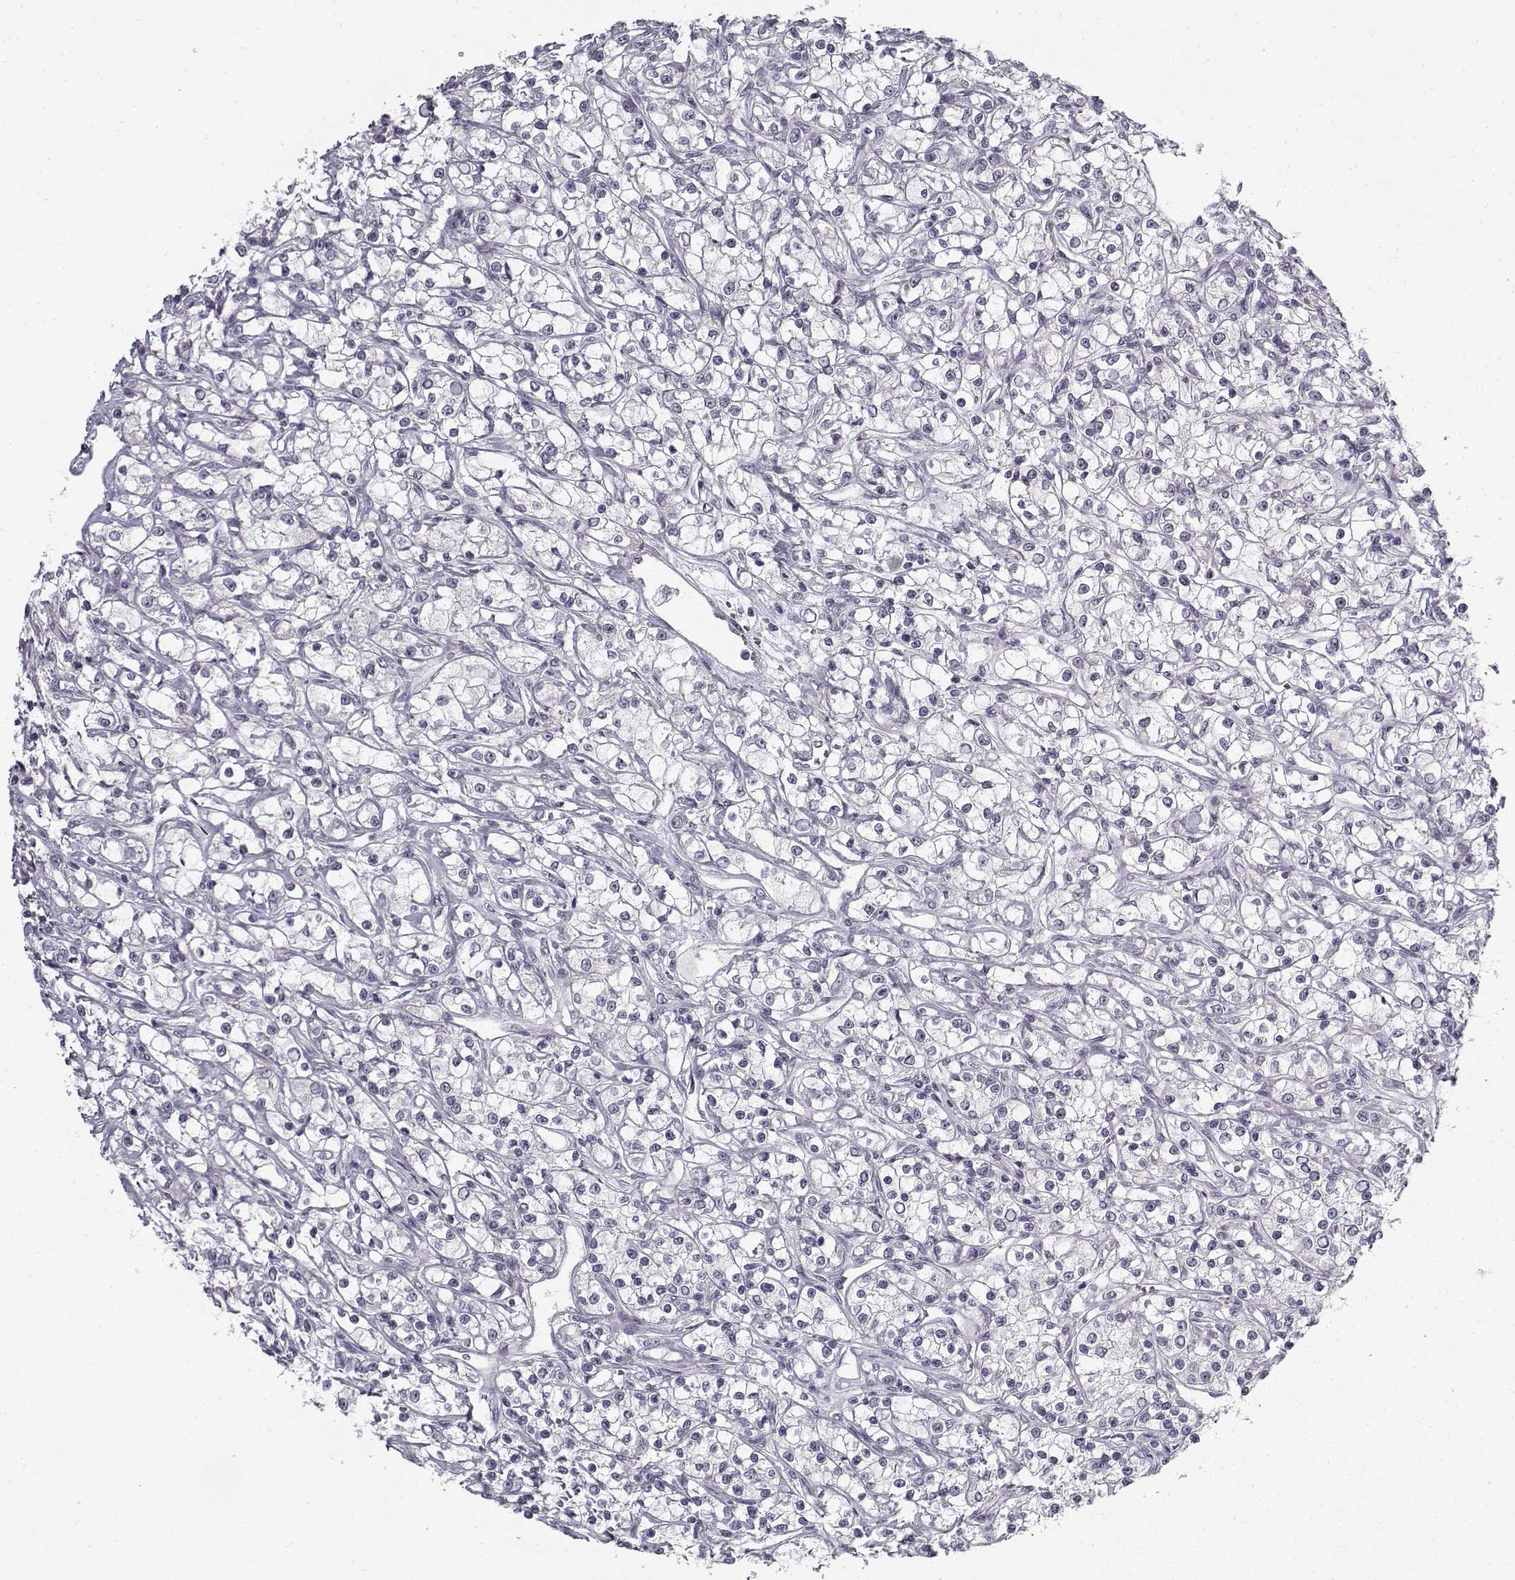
{"staining": {"intensity": "negative", "quantity": "none", "location": "none"}, "tissue": "renal cancer", "cell_type": "Tumor cells", "image_type": "cancer", "snomed": [{"axis": "morphology", "description": "Adenocarcinoma, NOS"}, {"axis": "topography", "description": "Kidney"}], "caption": "High magnification brightfield microscopy of renal cancer stained with DAB (3,3'-diaminobenzidine) (brown) and counterstained with hematoxylin (blue): tumor cells show no significant positivity.", "gene": "SNCA", "patient": {"sex": "female", "age": 59}}